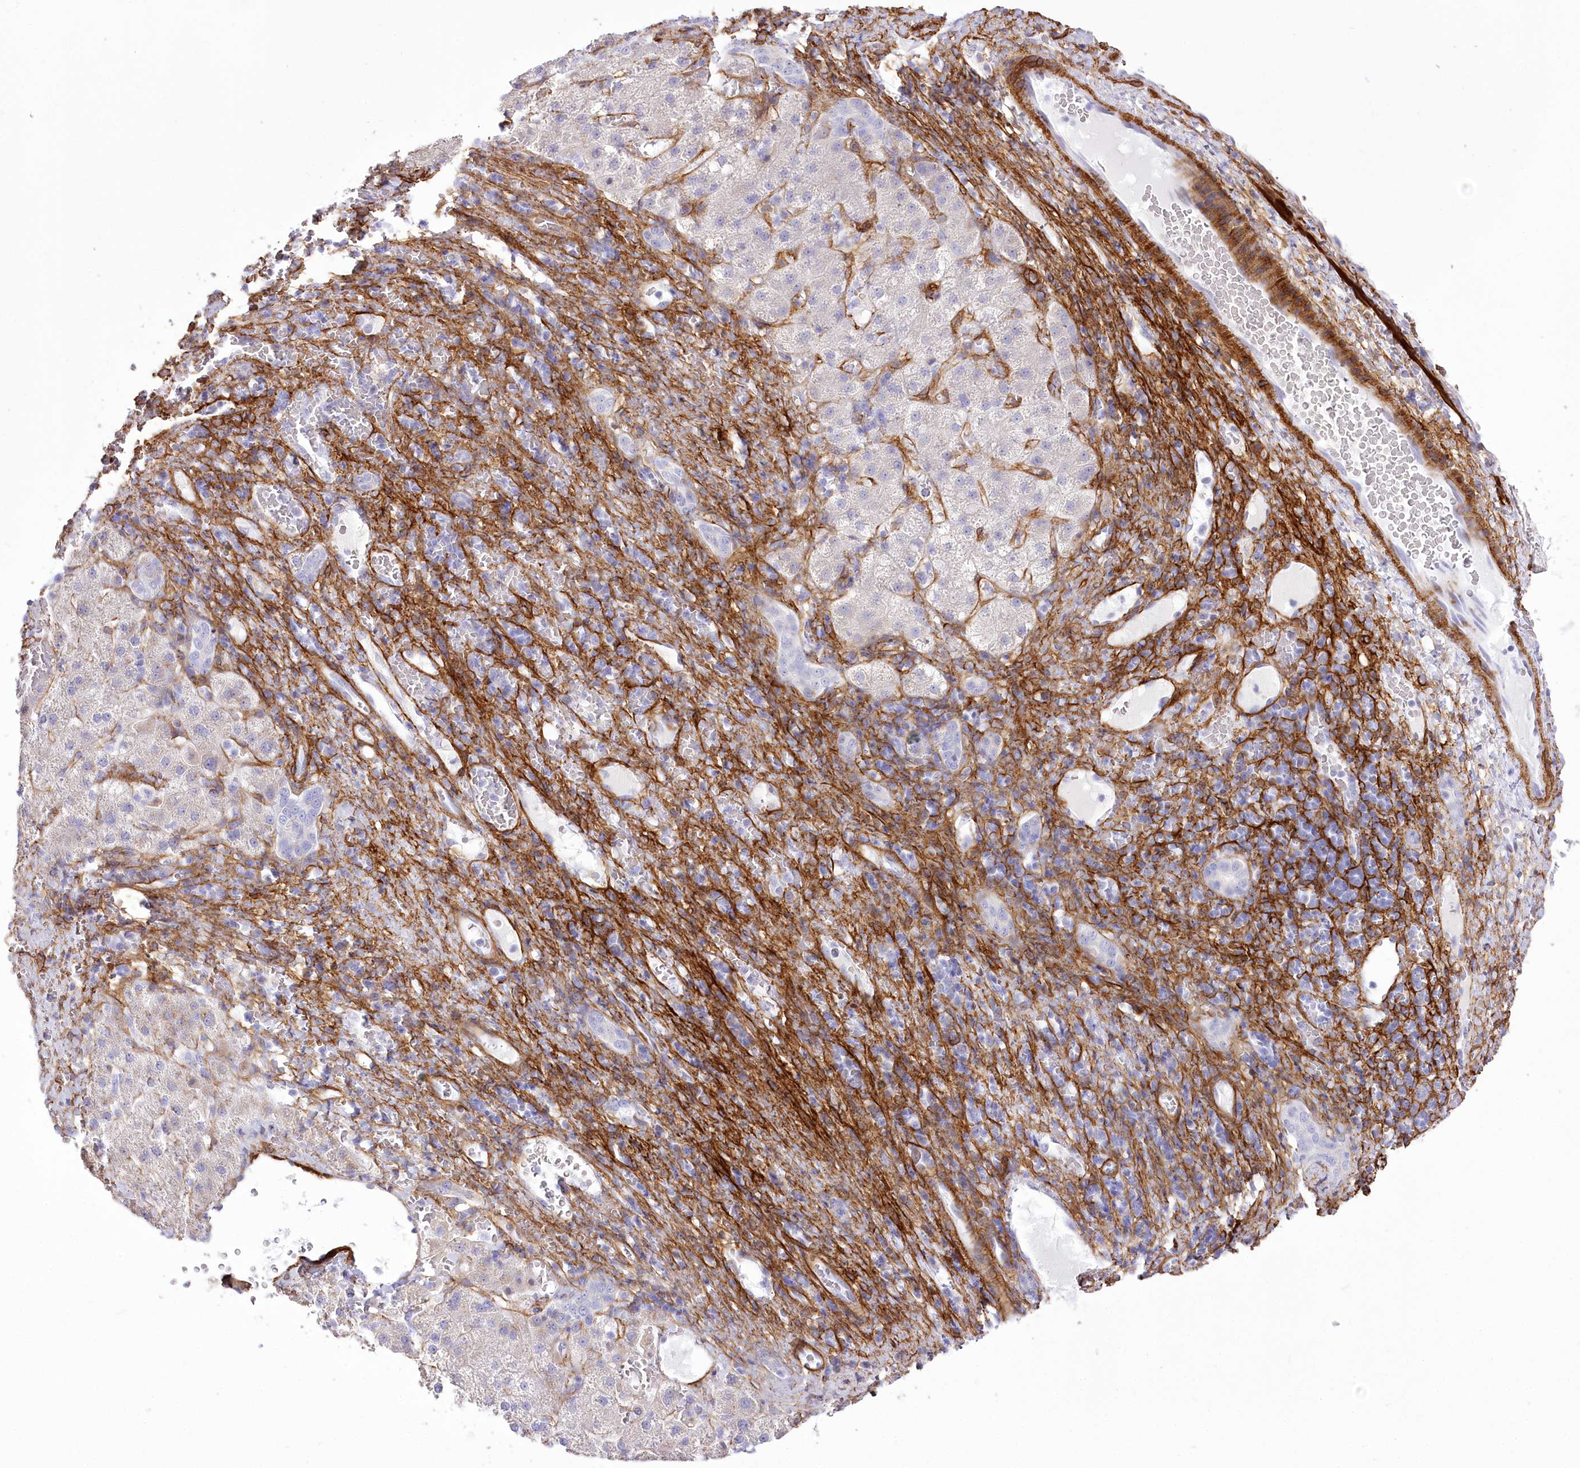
{"staining": {"intensity": "negative", "quantity": "none", "location": "none"}, "tissue": "liver cancer", "cell_type": "Tumor cells", "image_type": "cancer", "snomed": [{"axis": "morphology", "description": "Carcinoma, Hepatocellular, NOS"}, {"axis": "topography", "description": "Liver"}], "caption": "A high-resolution micrograph shows IHC staining of liver hepatocellular carcinoma, which shows no significant positivity in tumor cells. (Immunohistochemistry (ihc), brightfield microscopy, high magnification).", "gene": "SYNPO2", "patient": {"sex": "male", "age": 57}}